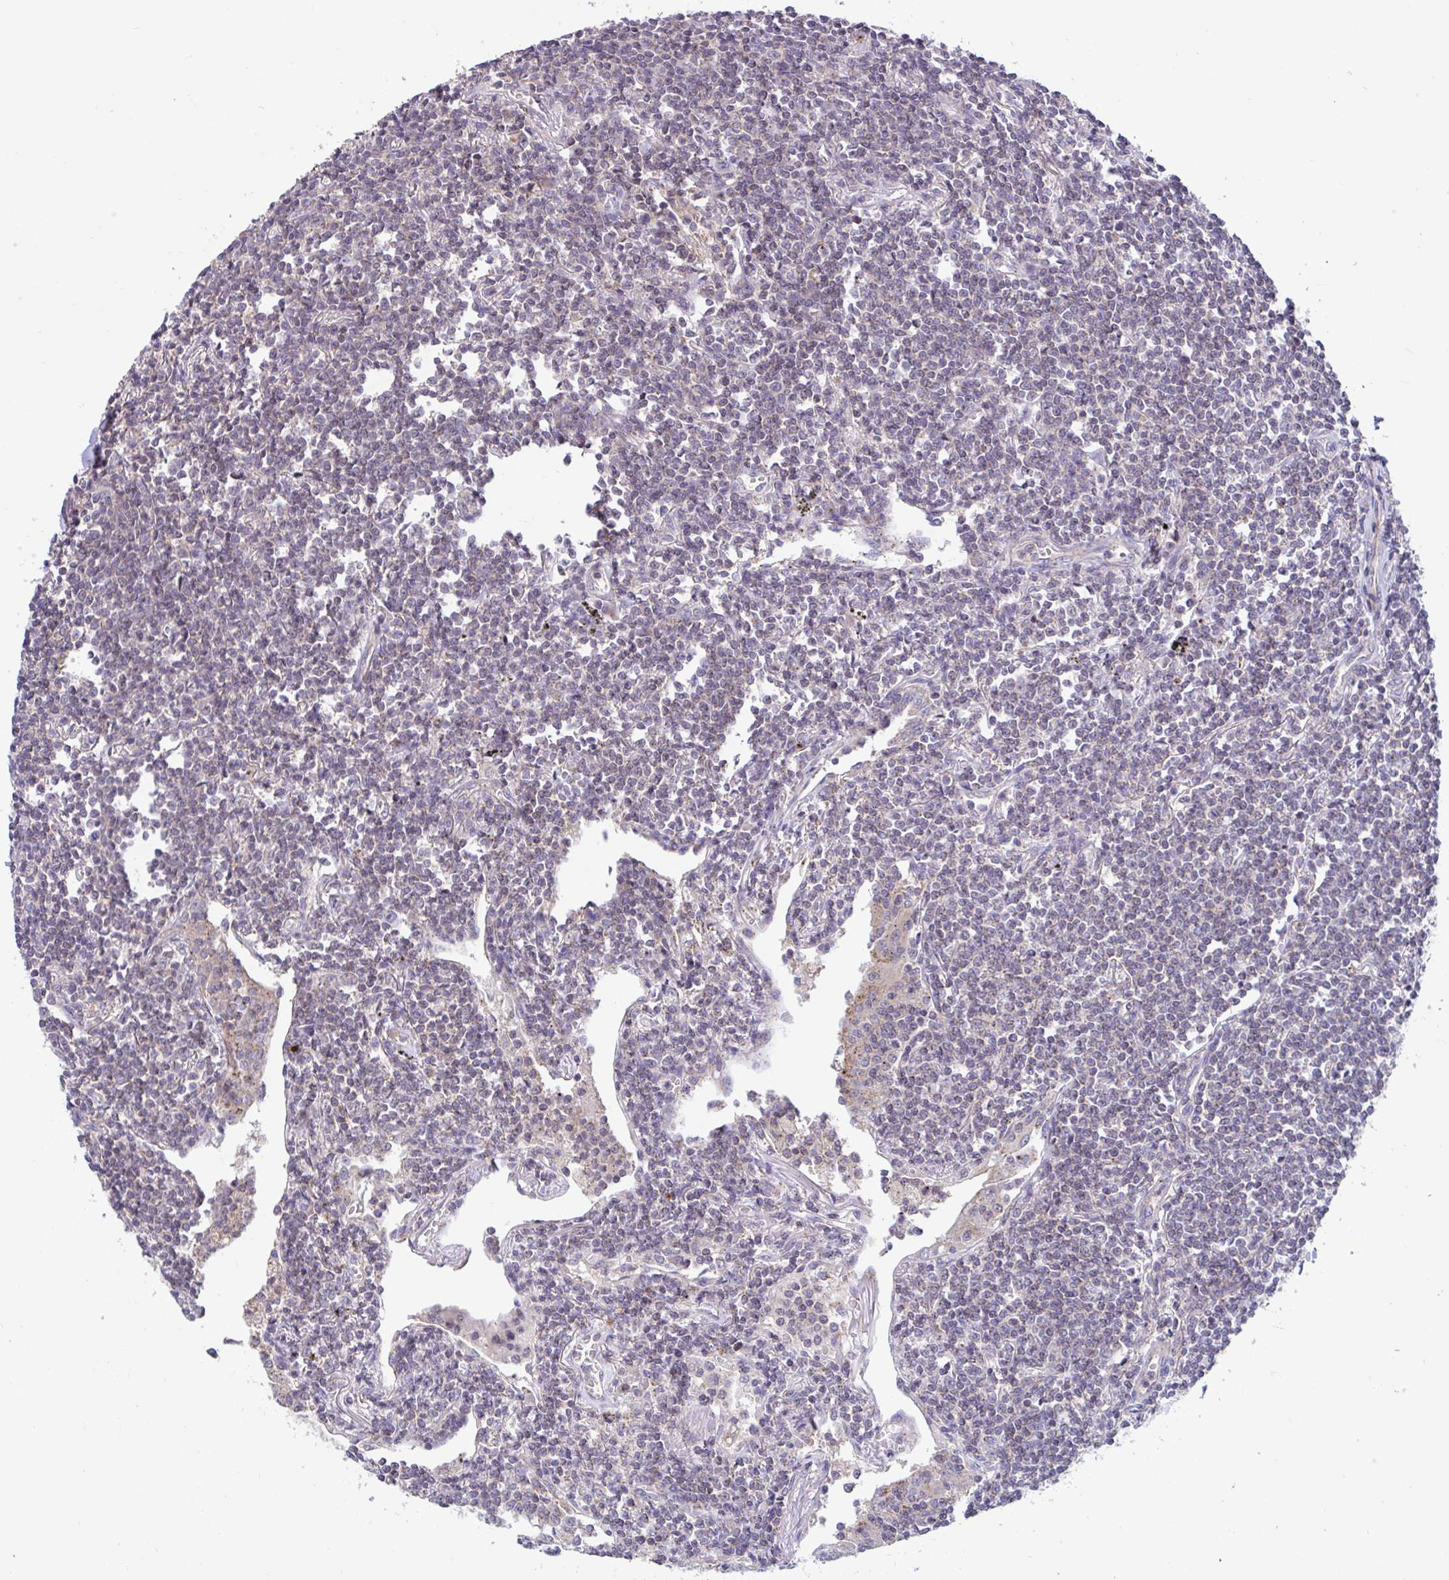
{"staining": {"intensity": "weak", "quantity": ">75%", "location": "cytoplasmic/membranous"}, "tissue": "lymphoma", "cell_type": "Tumor cells", "image_type": "cancer", "snomed": [{"axis": "morphology", "description": "Malignant lymphoma, non-Hodgkin's type, Low grade"}, {"axis": "topography", "description": "Lung"}], "caption": "IHC of lymphoma demonstrates low levels of weak cytoplasmic/membranous expression in approximately >75% of tumor cells.", "gene": "IST1", "patient": {"sex": "female", "age": 71}}